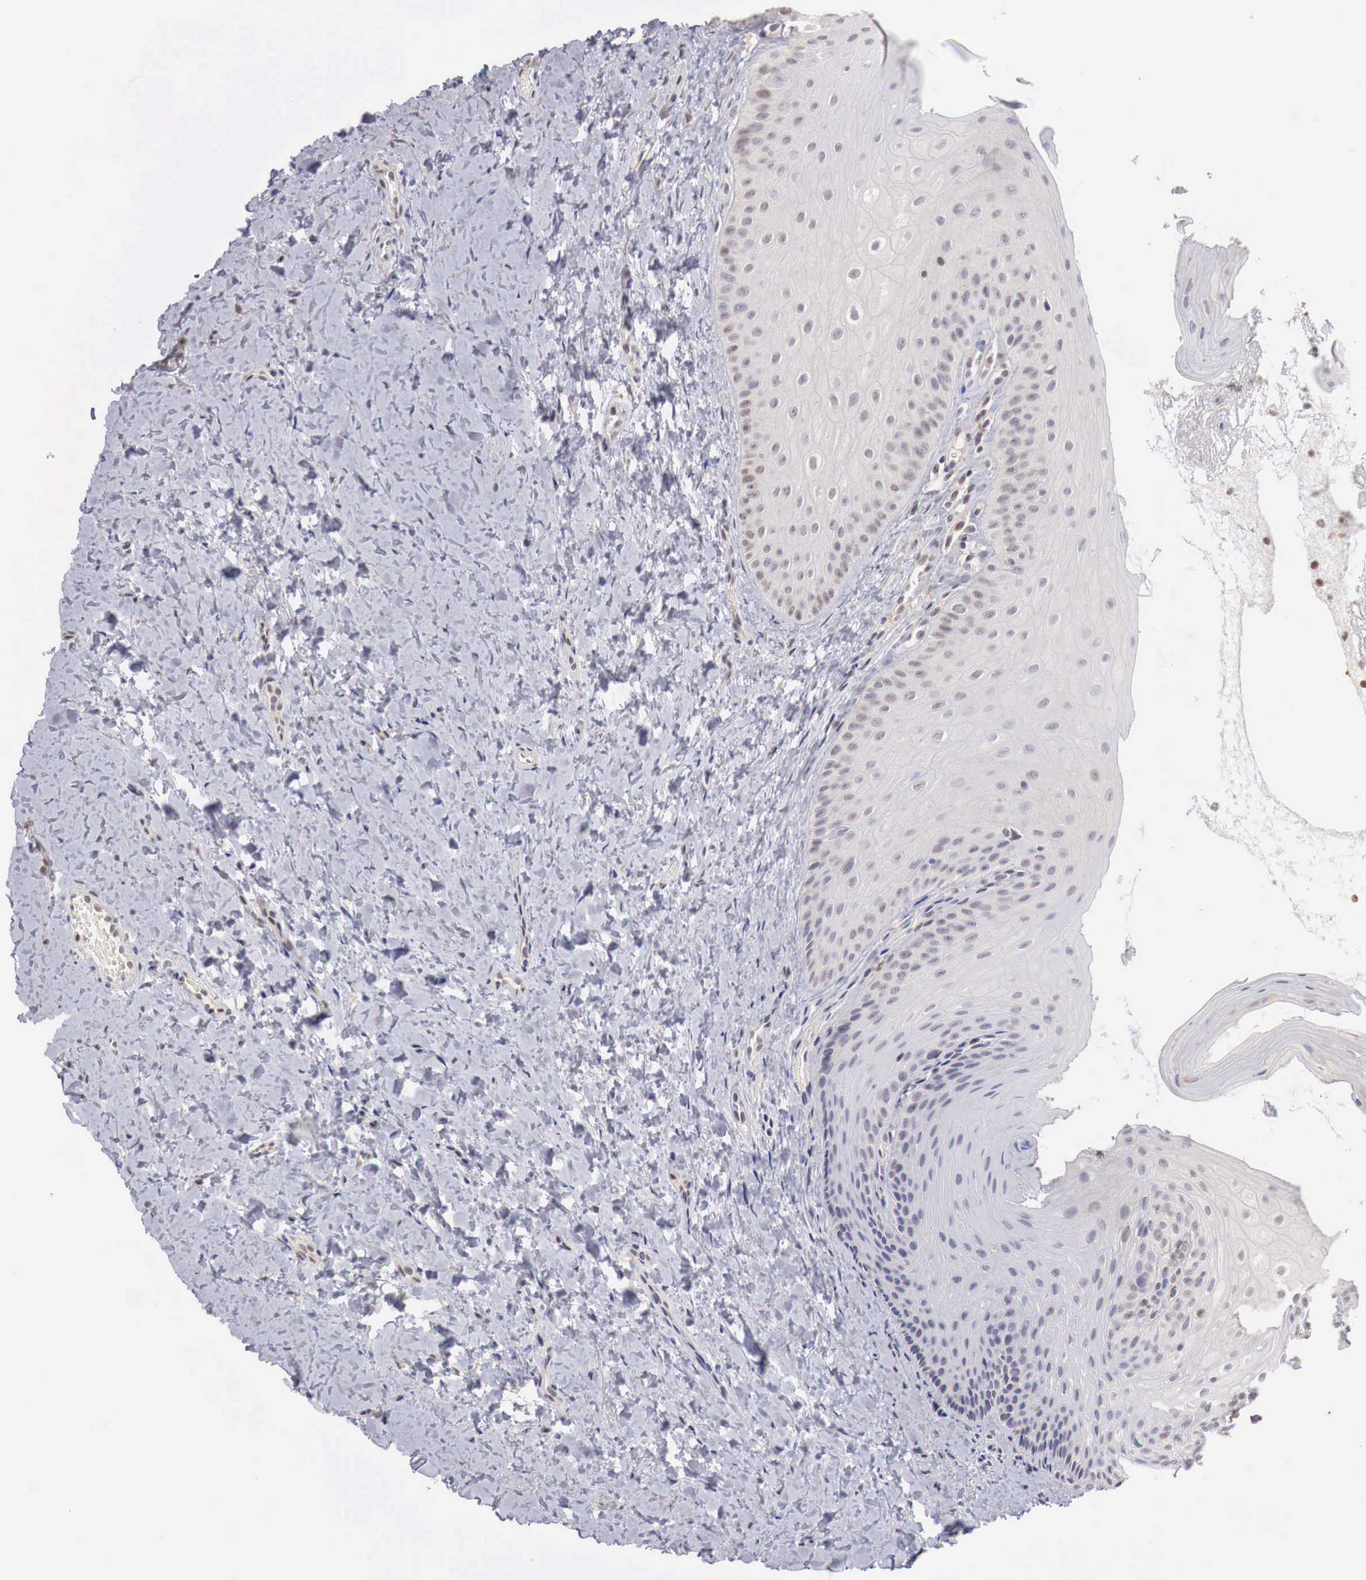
{"staining": {"intensity": "negative", "quantity": "none", "location": "none"}, "tissue": "oral mucosa", "cell_type": "Squamous epithelial cells", "image_type": "normal", "snomed": [{"axis": "morphology", "description": "Normal tissue, NOS"}, {"axis": "topography", "description": "Oral tissue"}], "caption": "DAB immunohistochemical staining of benign oral mucosa exhibits no significant positivity in squamous epithelial cells.", "gene": "TBC1D9", "patient": {"sex": "female", "age": 23}}